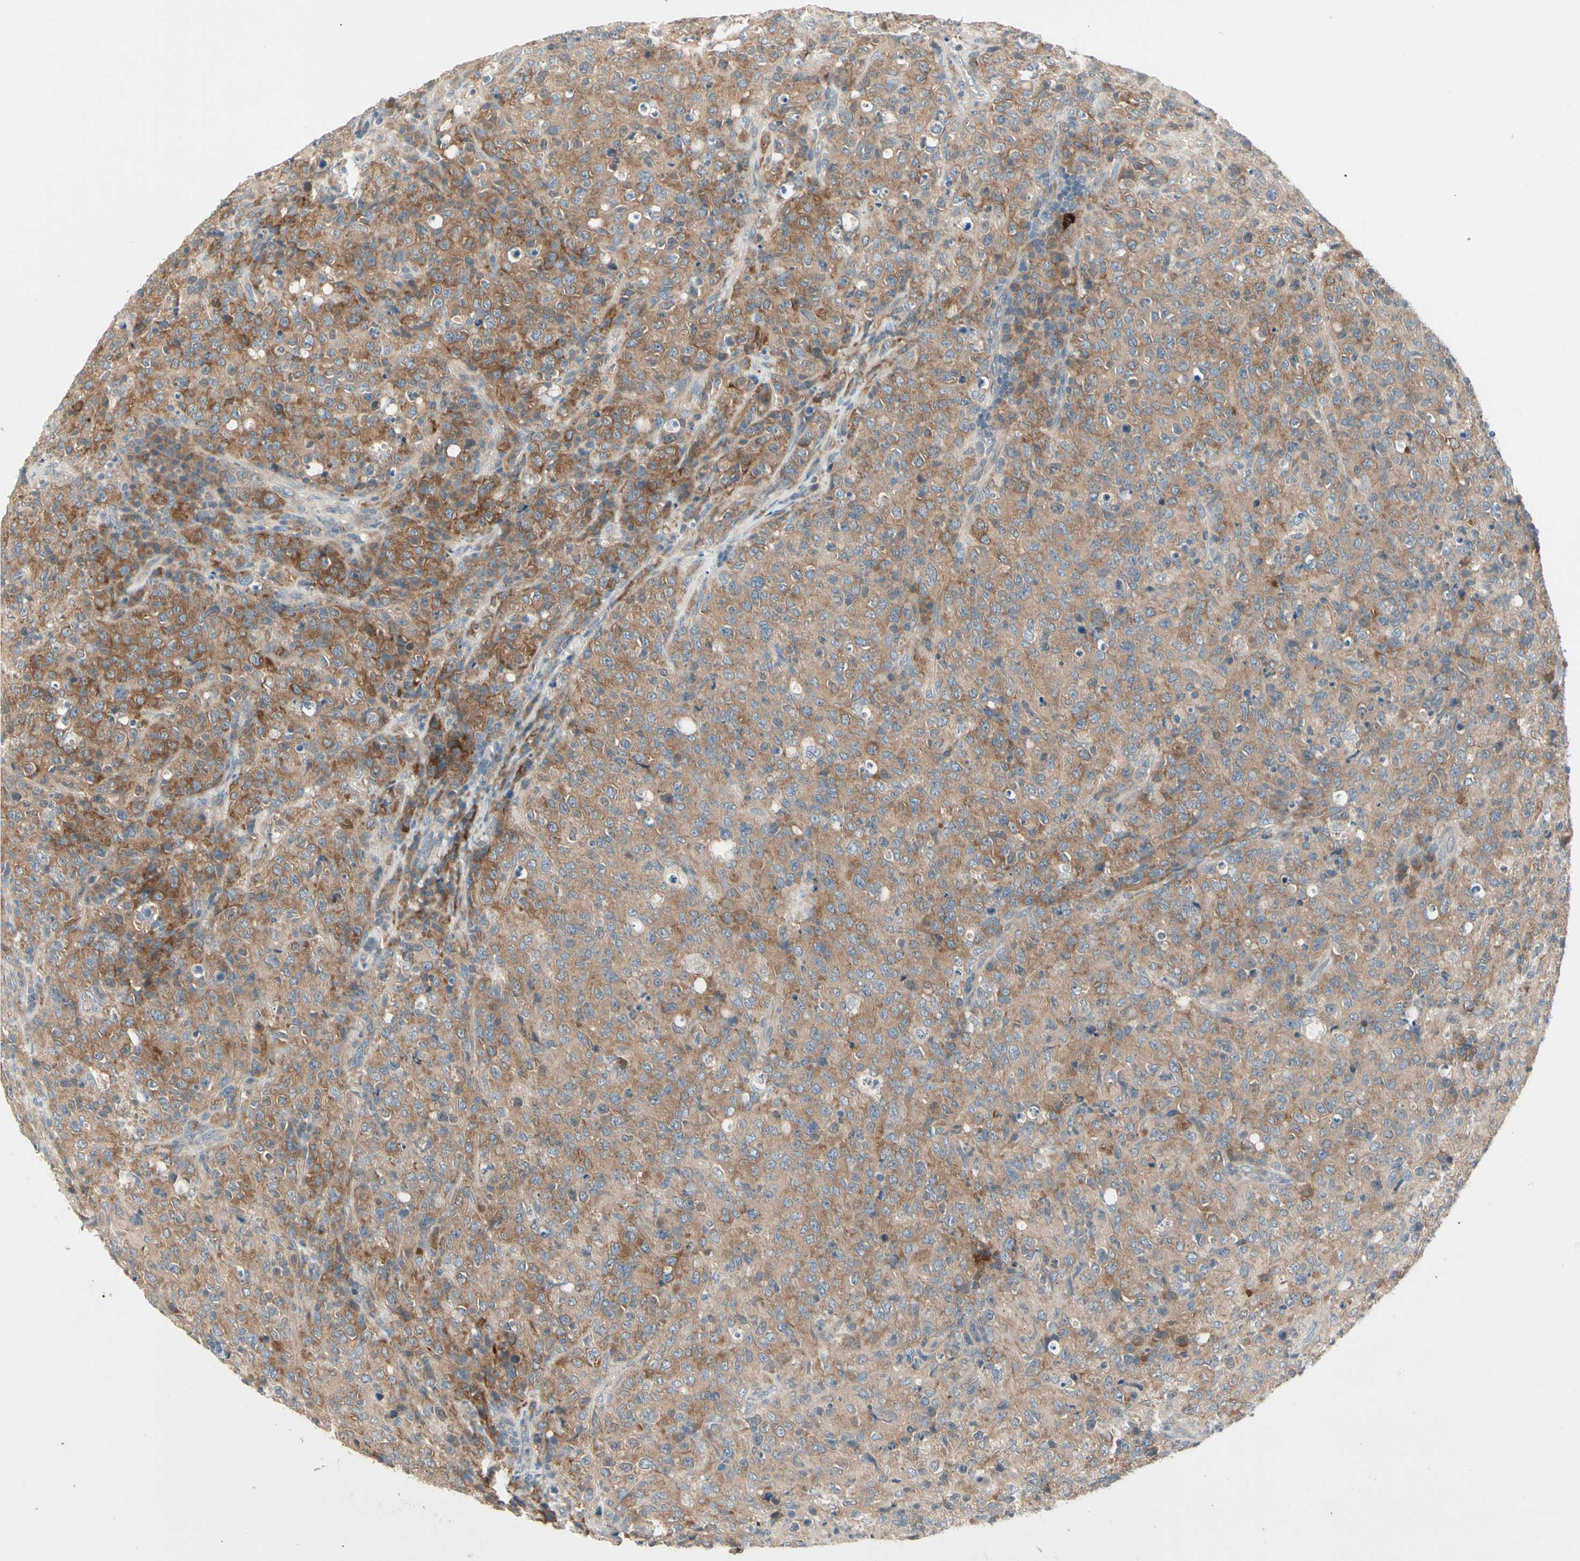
{"staining": {"intensity": "moderate", "quantity": ">75%", "location": "cytoplasmic/membranous"}, "tissue": "lymphoma", "cell_type": "Tumor cells", "image_type": "cancer", "snomed": [{"axis": "morphology", "description": "Malignant lymphoma, non-Hodgkin's type, High grade"}, {"axis": "topography", "description": "Tonsil"}], "caption": "IHC histopathology image of neoplastic tissue: lymphoma stained using immunohistochemistry (IHC) shows medium levels of moderate protein expression localized specifically in the cytoplasmic/membranous of tumor cells, appearing as a cytoplasmic/membranous brown color.", "gene": "IL1R1", "patient": {"sex": "female", "age": 36}}